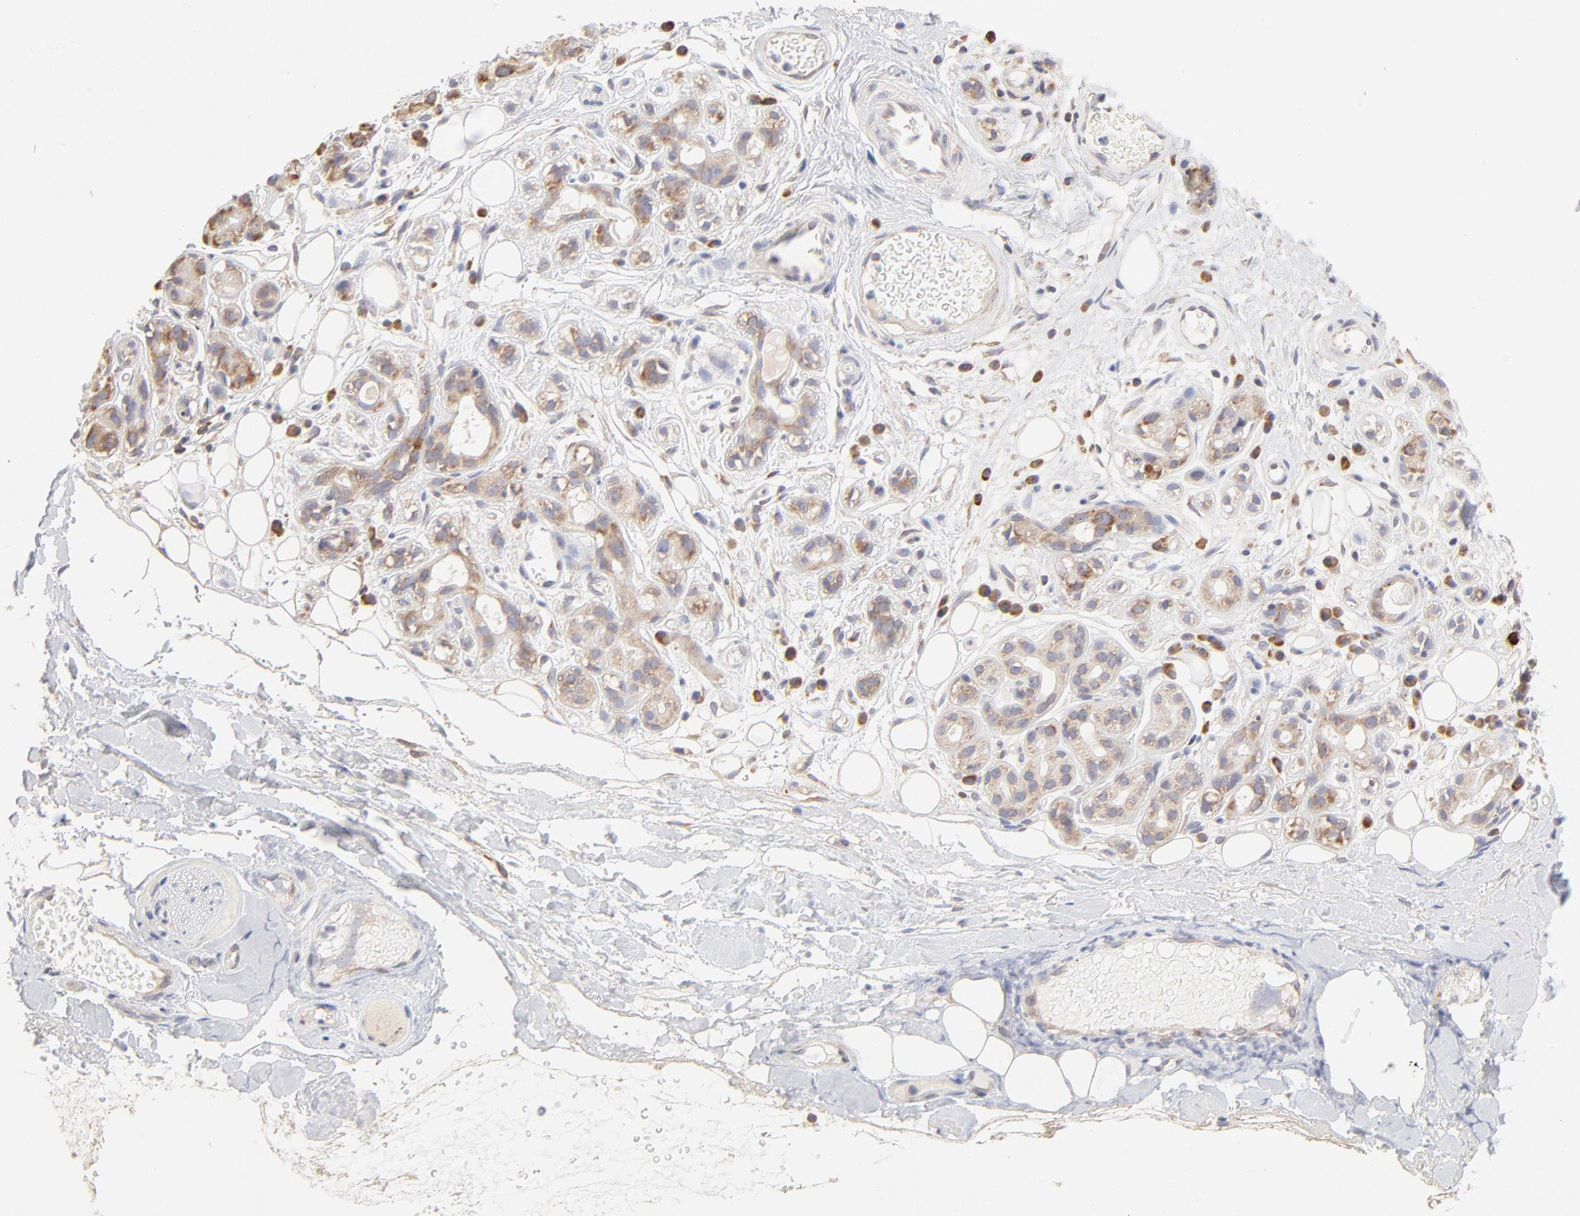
{"staining": {"intensity": "moderate", "quantity": ">75%", "location": "cytoplasmic/membranous"}, "tissue": "salivary gland", "cell_type": "Glandular cells", "image_type": "normal", "snomed": [{"axis": "morphology", "description": "Normal tissue, NOS"}, {"axis": "topography", "description": "Salivary gland"}], "caption": "Moderate cytoplasmic/membranous protein staining is present in approximately >75% of glandular cells in salivary gland.", "gene": "RPS21", "patient": {"sex": "male", "age": 54}}